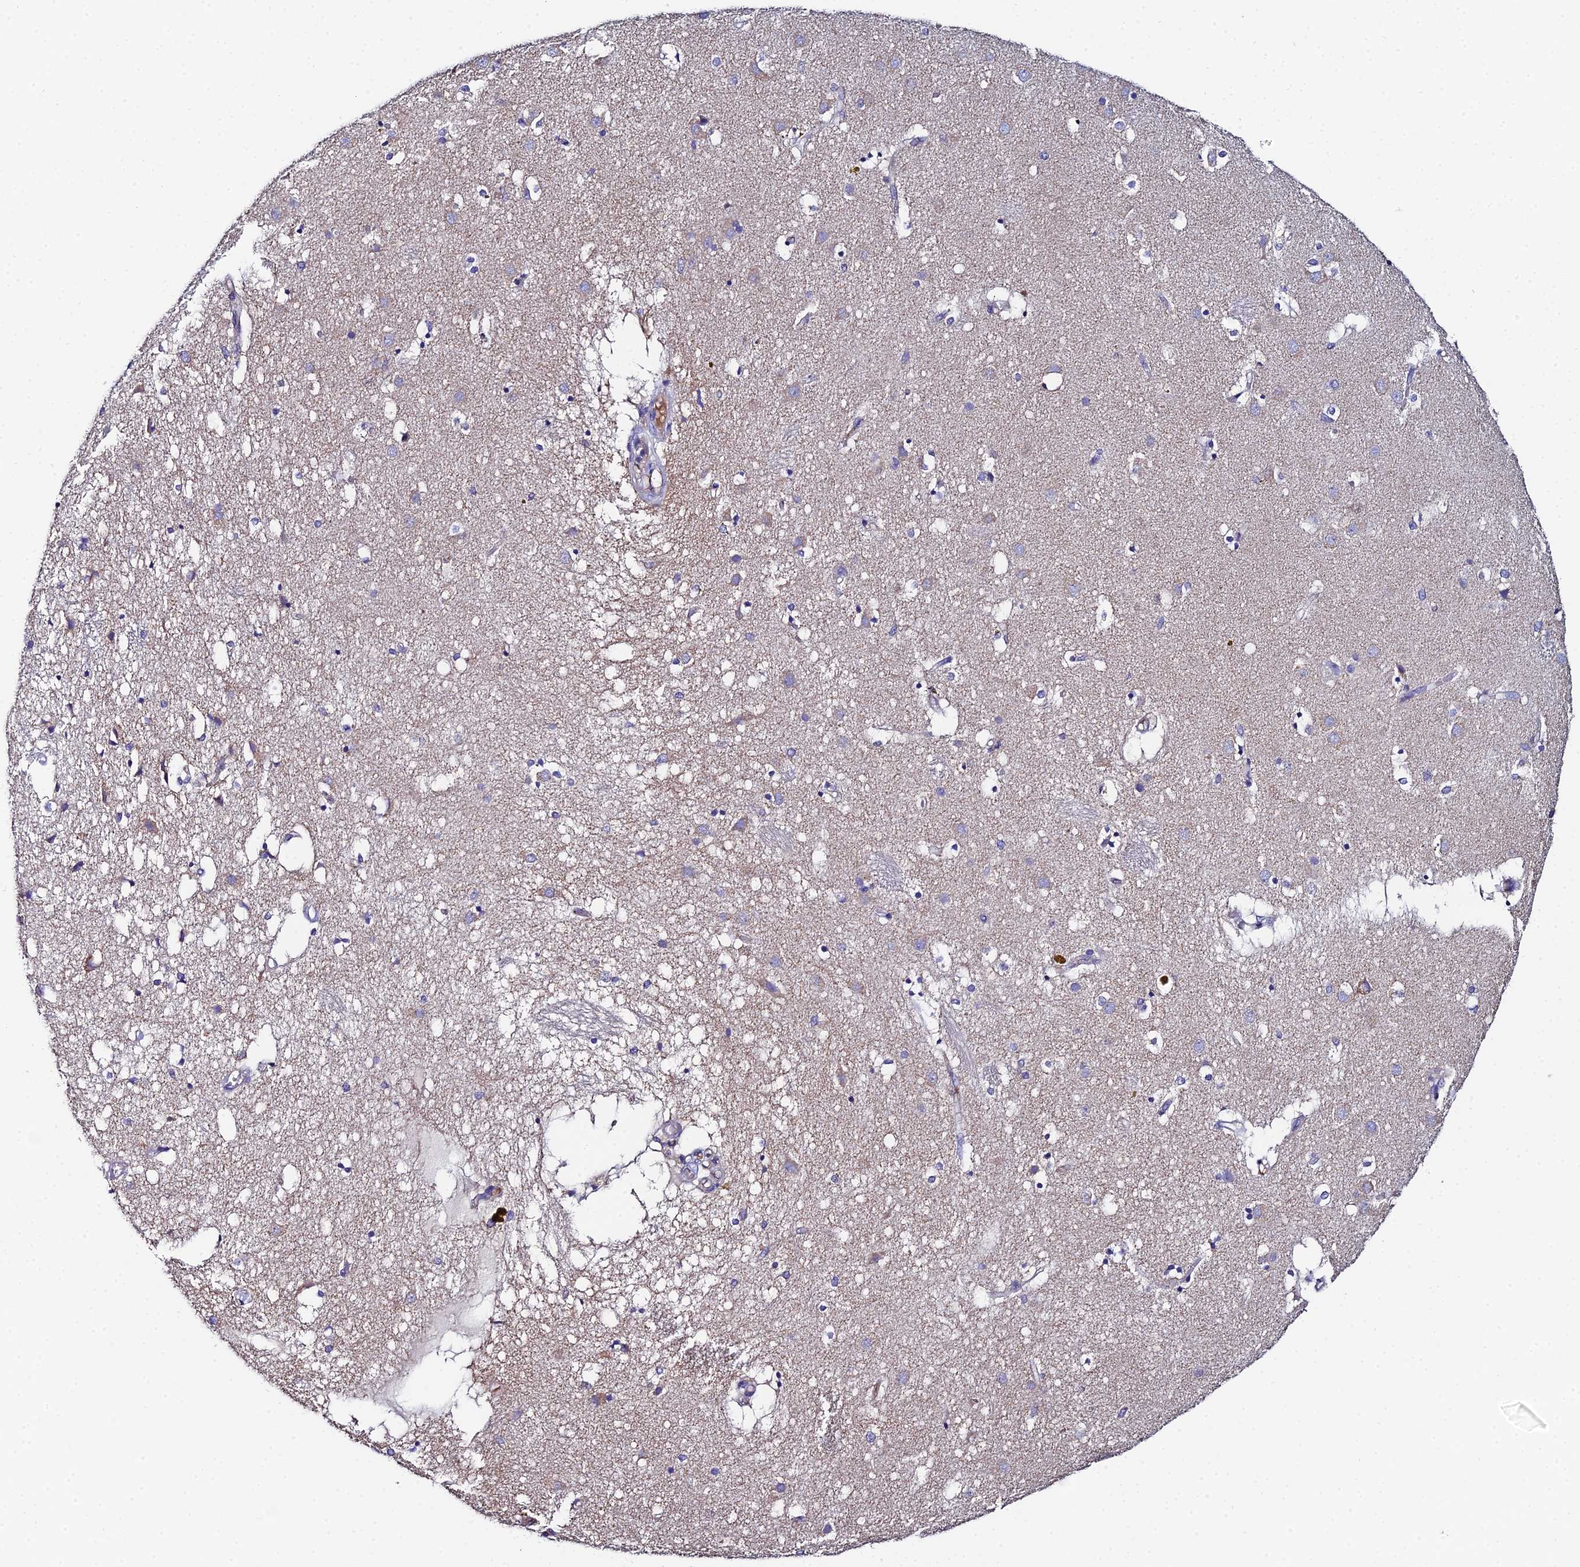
{"staining": {"intensity": "negative", "quantity": "none", "location": "none"}, "tissue": "caudate", "cell_type": "Glial cells", "image_type": "normal", "snomed": [{"axis": "morphology", "description": "Normal tissue, NOS"}, {"axis": "topography", "description": "Lateral ventricle wall"}], "caption": "This is an immunohistochemistry micrograph of normal human caudate. There is no staining in glial cells.", "gene": "UBE2L3", "patient": {"sex": "male", "age": 70}}